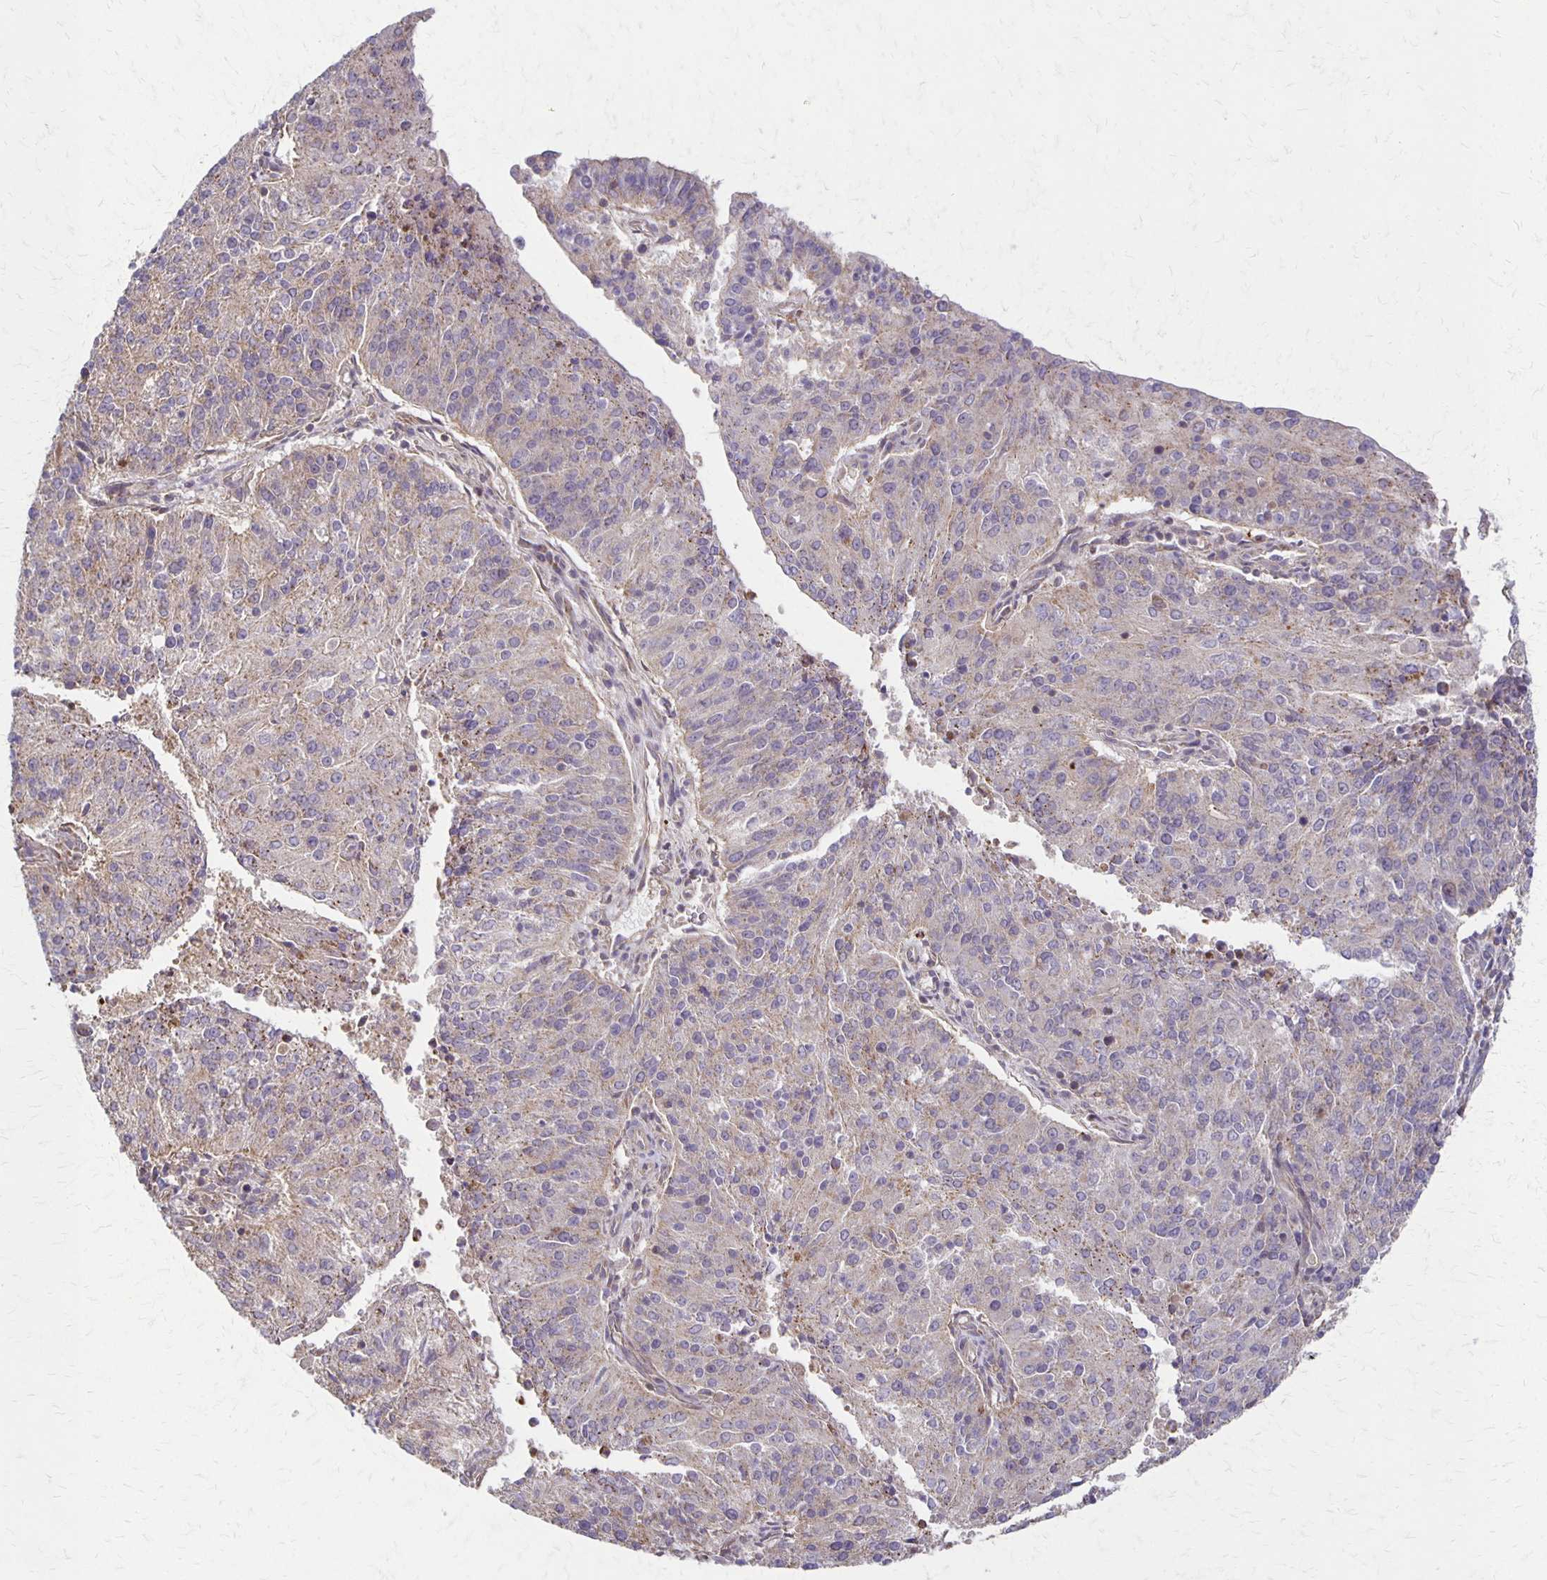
{"staining": {"intensity": "negative", "quantity": "none", "location": "none"}, "tissue": "endometrial cancer", "cell_type": "Tumor cells", "image_type": "cancer", "snomed": [{"axis": "morphology", "description": "Adenocarcinoma, NOS"}, {"axis": "topography", "description": "Endometrium"}], "caption": "Protein analysis of endometrial cancer (adenocarcinoma) shows no significant staining in tumor cells.", "gene": "EIF4EBP2", "patient": {"sex": "female", "age": 82}}